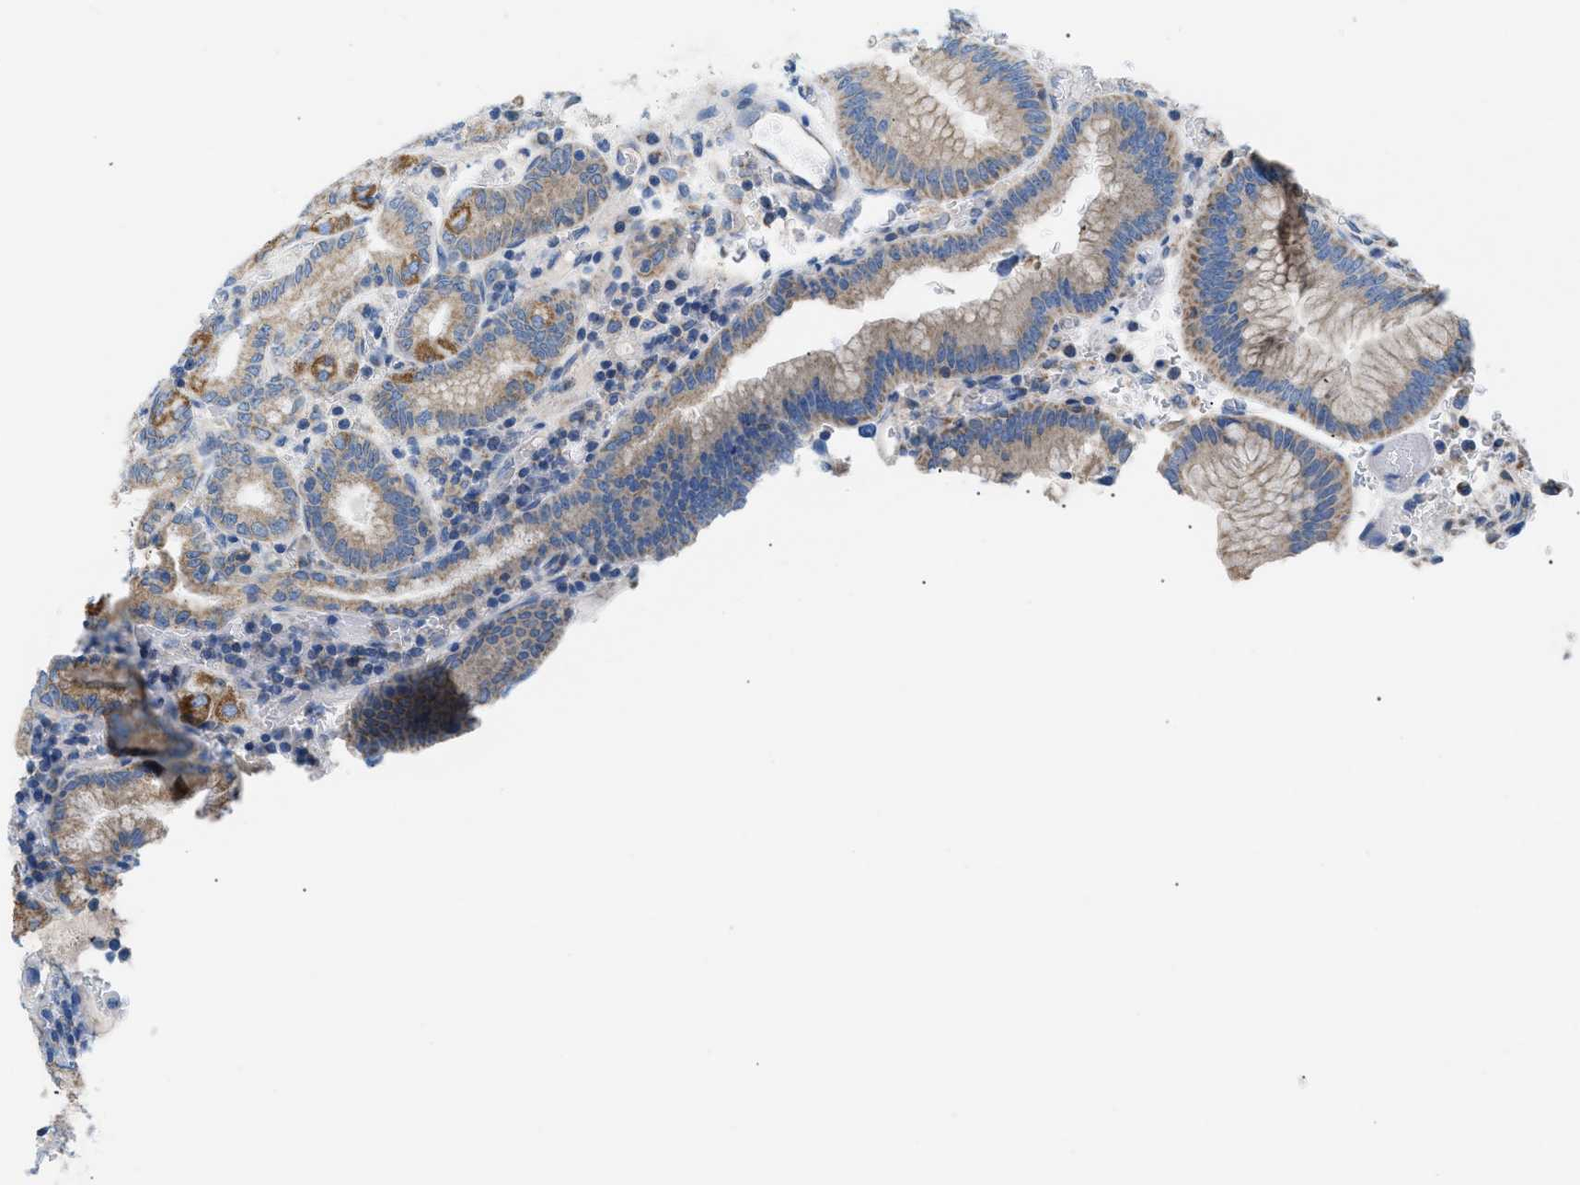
{"staining": {"intensity": "moderate", "quantity": "25%-75%", "location": "cytoplasmic/membranous"}, "tissue": "stomach", "cell_type": "Glandular cells", "image_type": "normal", "snomed": [{"axis": "morphology", "description": "Normal tissue, NOS"}, {"axis": "morphology", "description": "Carcinoid, malignant, NOS"}, {"axis": "topography", "description": "Stomach, upper"}], "caption": "Normal stomach displays moderate cytoplasmic/membranous expression in approximately 25%-75% of glandular cells Nuclei are stained in blue..", "gene": "ILDR1", "patient": {"sex": "male", "age": 39}}